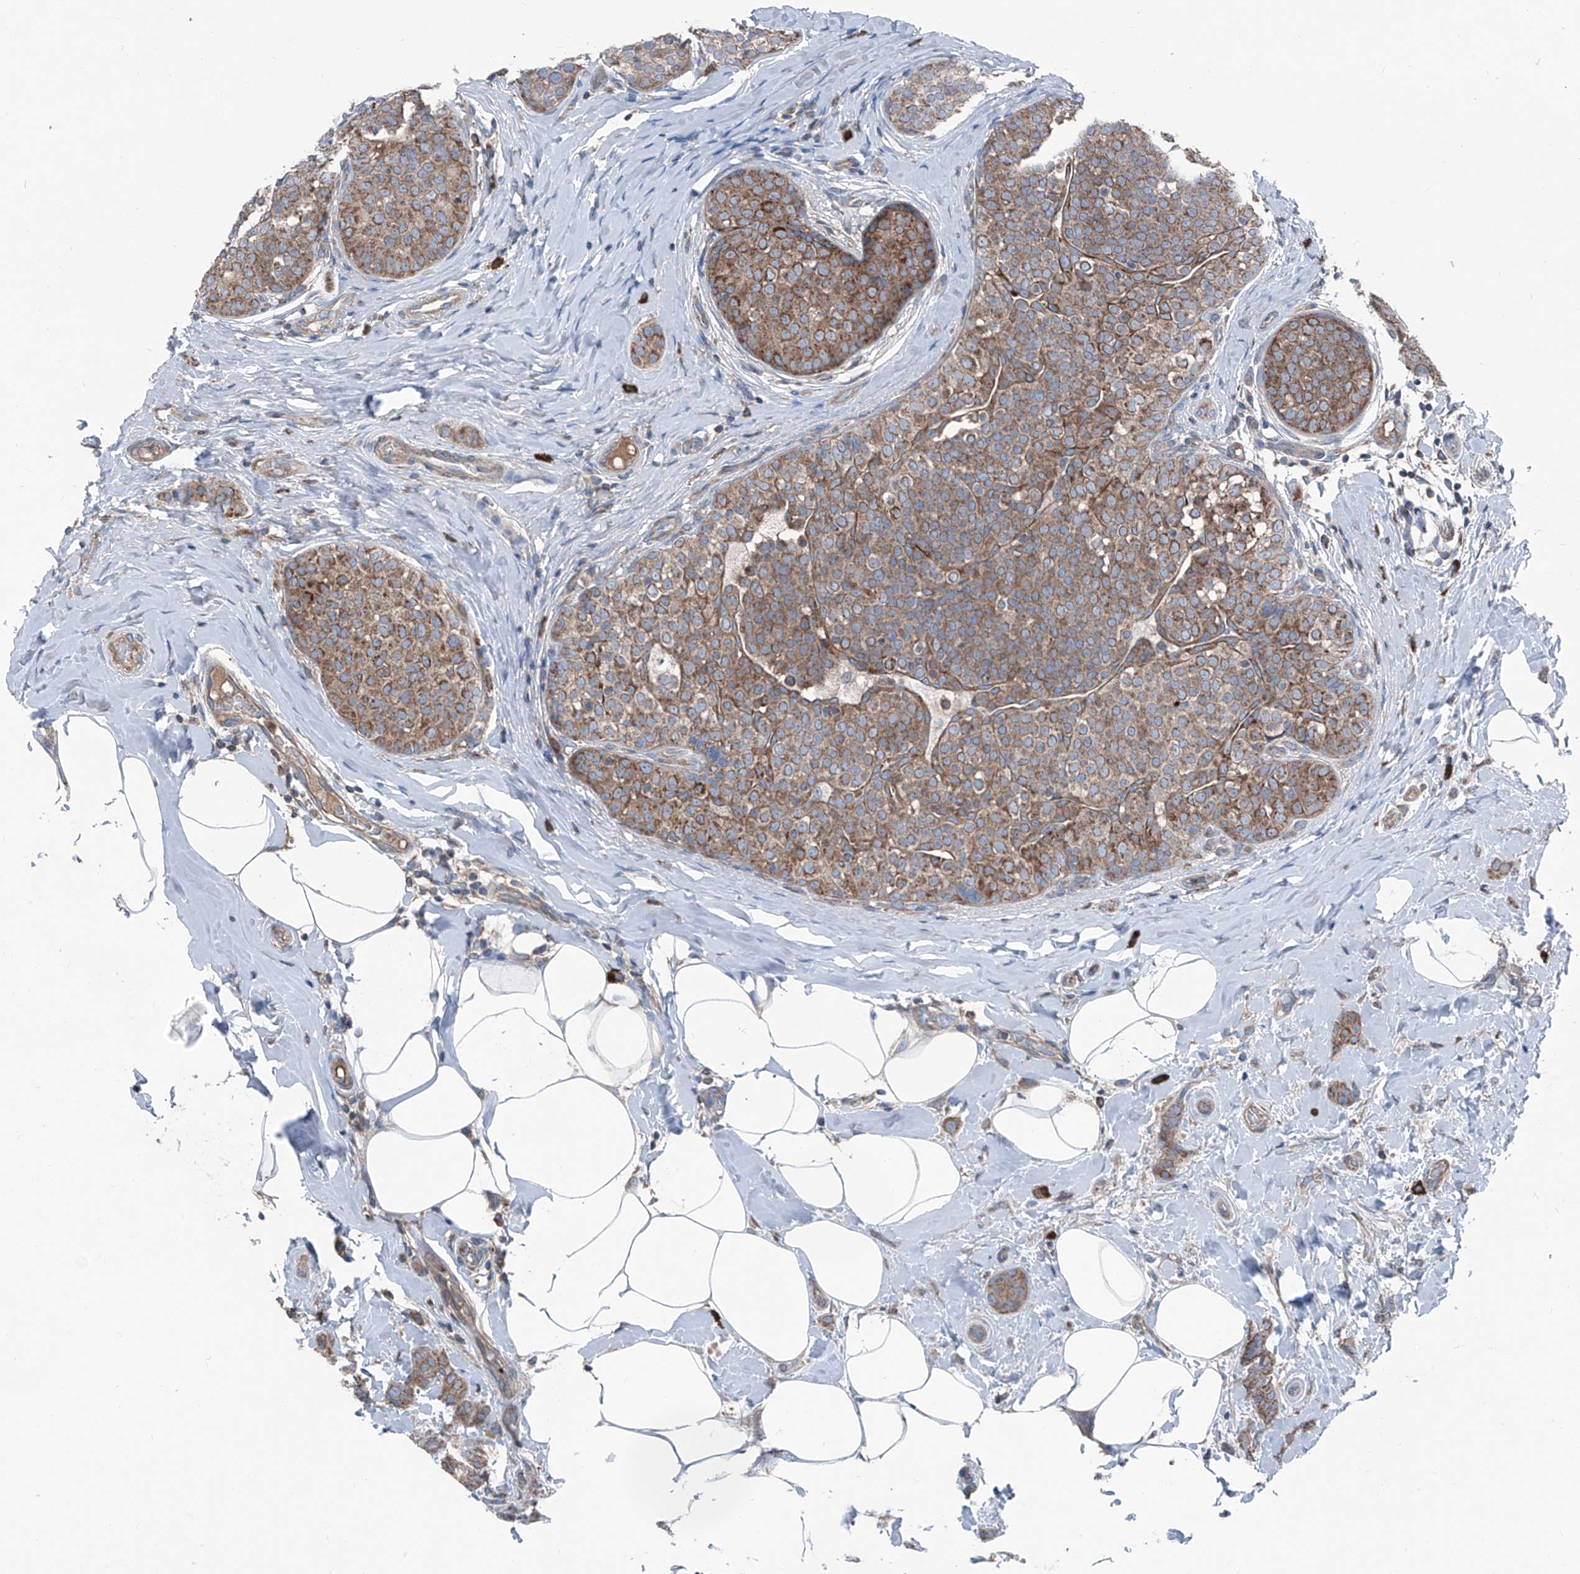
{"staining": {"intensity": "moderate", "quantity": ">75%", "location": "cytoplasmic/membranous"}, "tissue": "breast cancer", "cell_type": "Tumor cells", "image_type": "cancer", "snomed": [{"axis": "morphology", "description": "Lobular carcinoma, in situ"}, {"axis": "morphology", "description": "Lobular carcinoma"}, {"axis": "topography", "description": "Breast"}], "caption": "This is a photomicrograph of immunohistochemistry staining of breast cancer (lobular carcinoma in situ), which shows moderate staining in the cytoplasmic/membranous of tumor cells.", "gene": "GPAT3", "patient": {"sex": "female", "age": 41}}